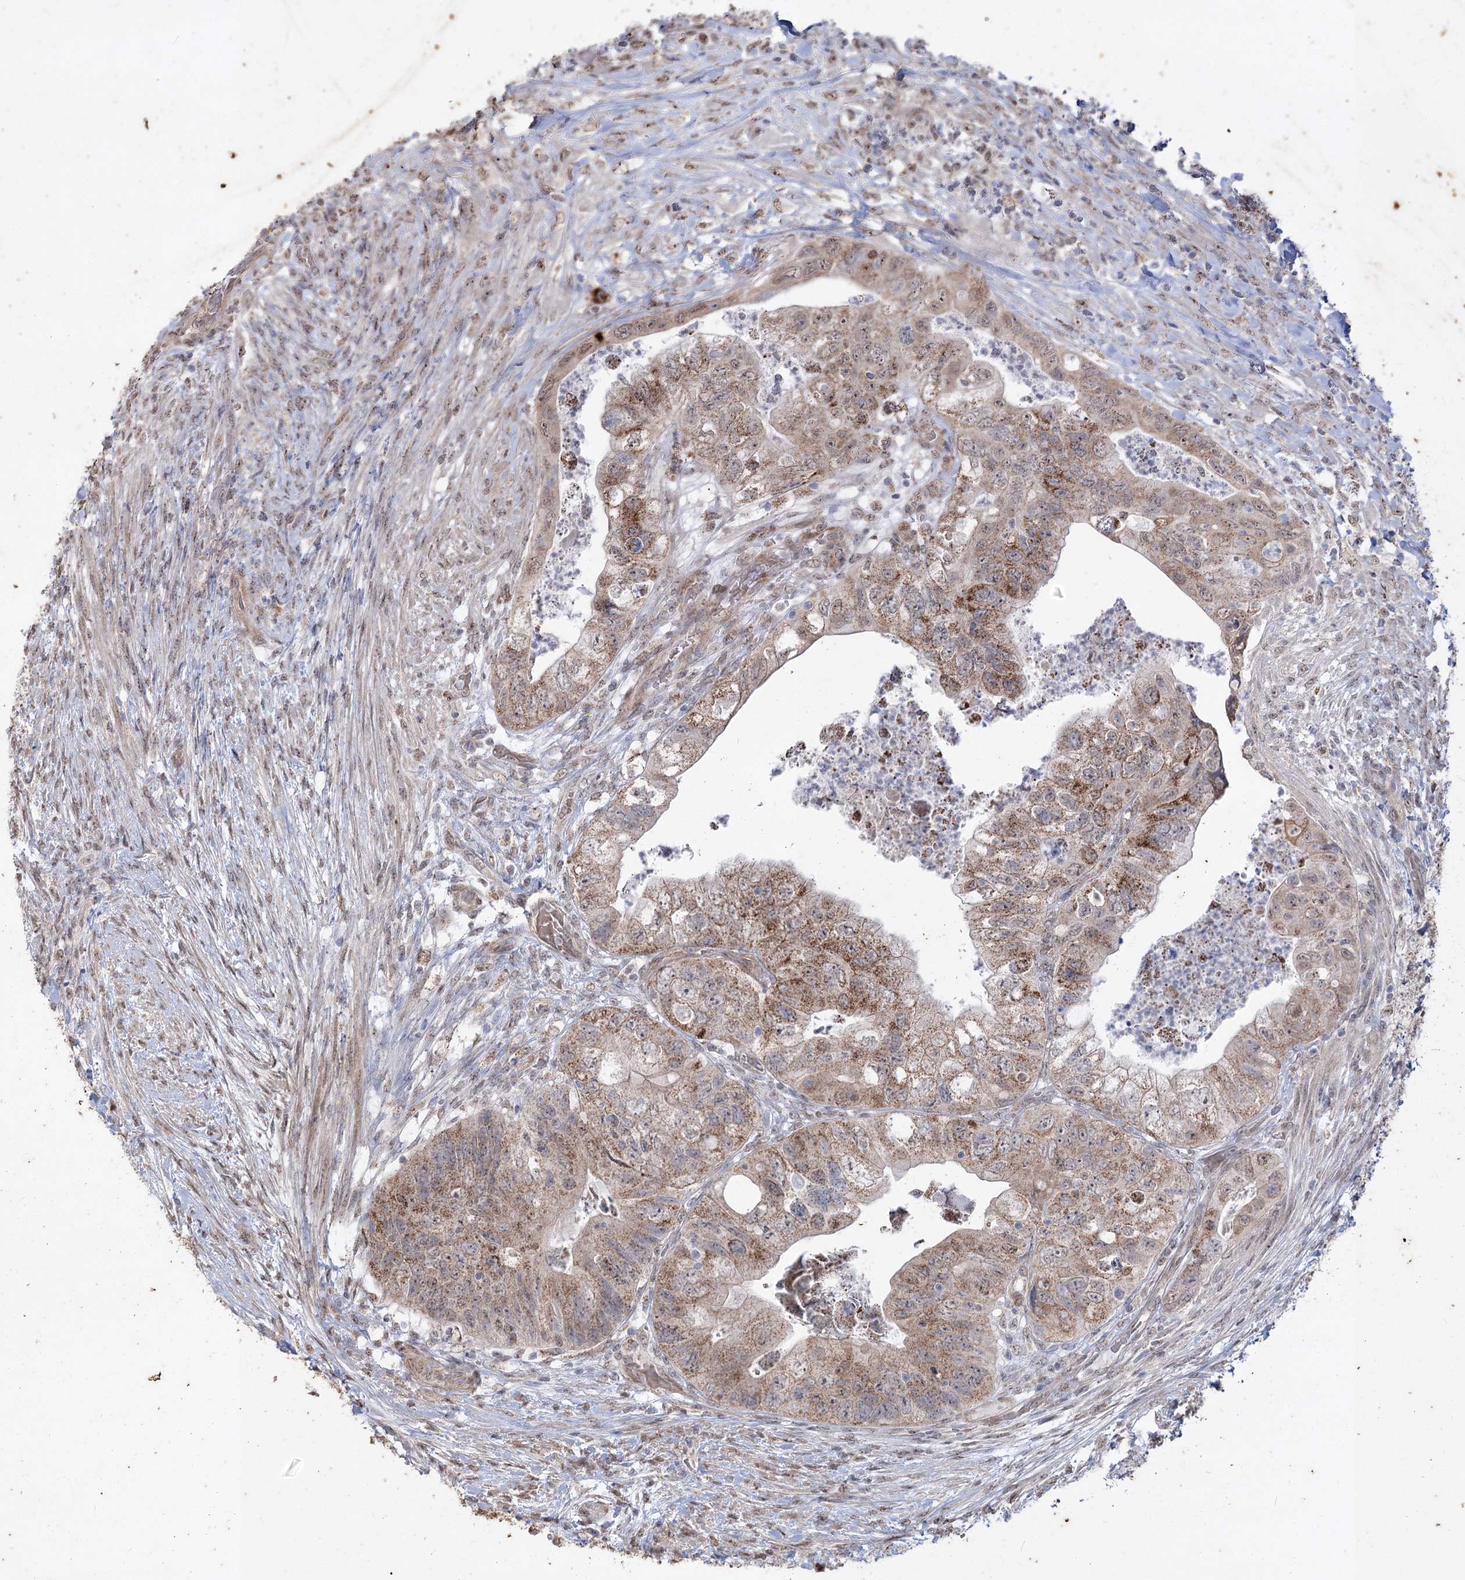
{"staining": {"intensity": "moderate", "quantity": ">75%", "location": "cytoplasmic/membranous"}, "tissue": "colorectal cancer", "cell_type": "Tumor cells", "image_type": "cancer", "snomed": [{"axis": "morphology", "description": "Adenocarcinoma, NOS"}, {"axis": "topography", "description": "Rectum"}], "caption": "Protein staining of colorectal cancer (adenocarcinoma) tissue demonstrates moderate cytoplasmic/membranous expression in approximately >75% of tumor cells.", "gene": "ZSCAN23", "patient": {"sex": "male", "age": 63}}